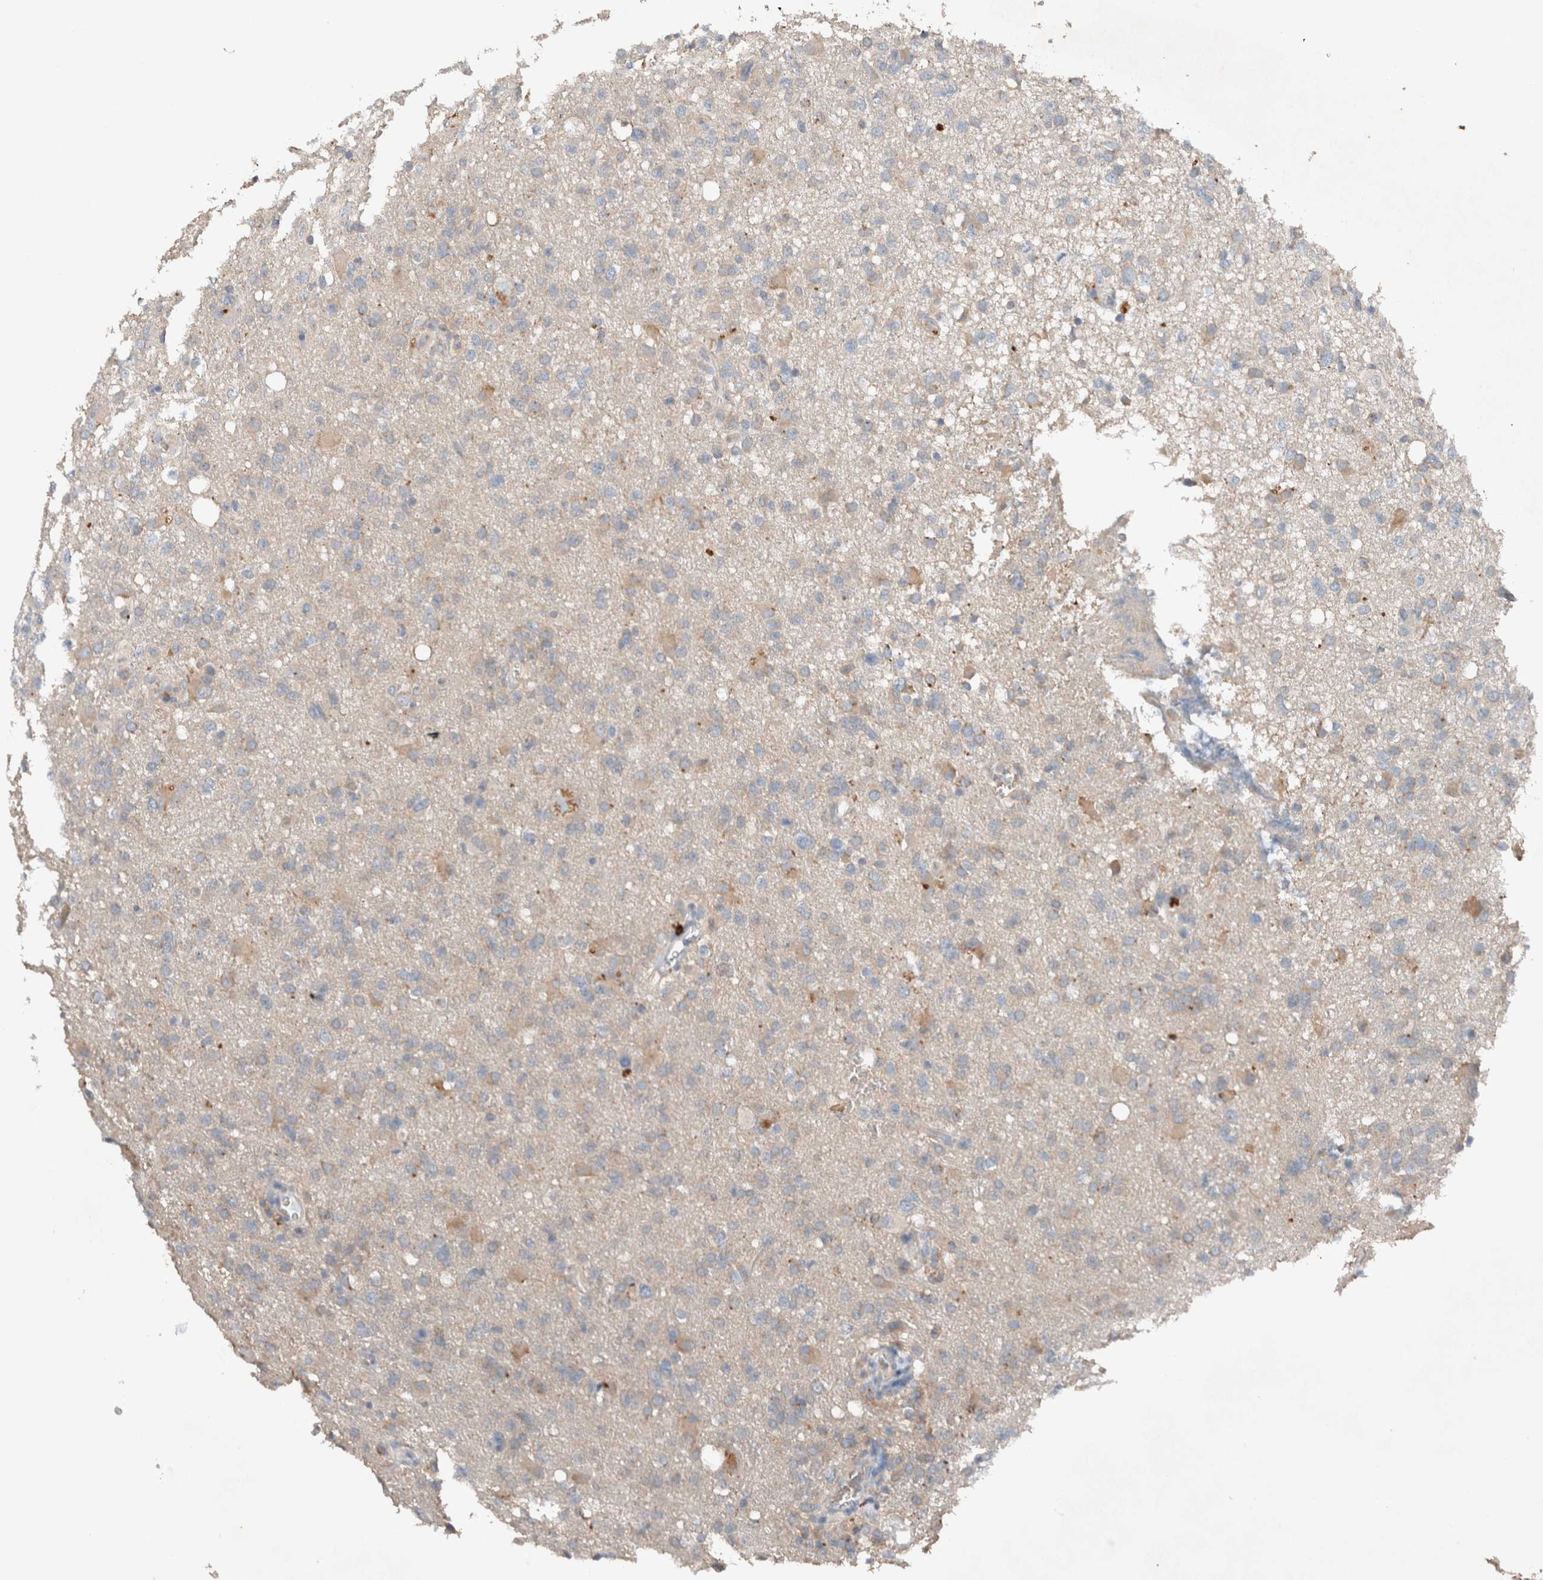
{"staining": {"intensity": "weak", "quantity": "<25%", "location": "cytoplasmic/membranous"}, "tissue": "glioma", "cell_type": "Tumor cells", "image_type": "cancer", "snomed": [{"axis": "morphology", "description": "Glioma, malignant, High grade"}, {"axis": "topography", "description": "Brain"}], "caption": "Tumor cells are negative for protein expression in human glioma.", "gene": "UGCG", "patient": {"sex": "female", "age": 57}}